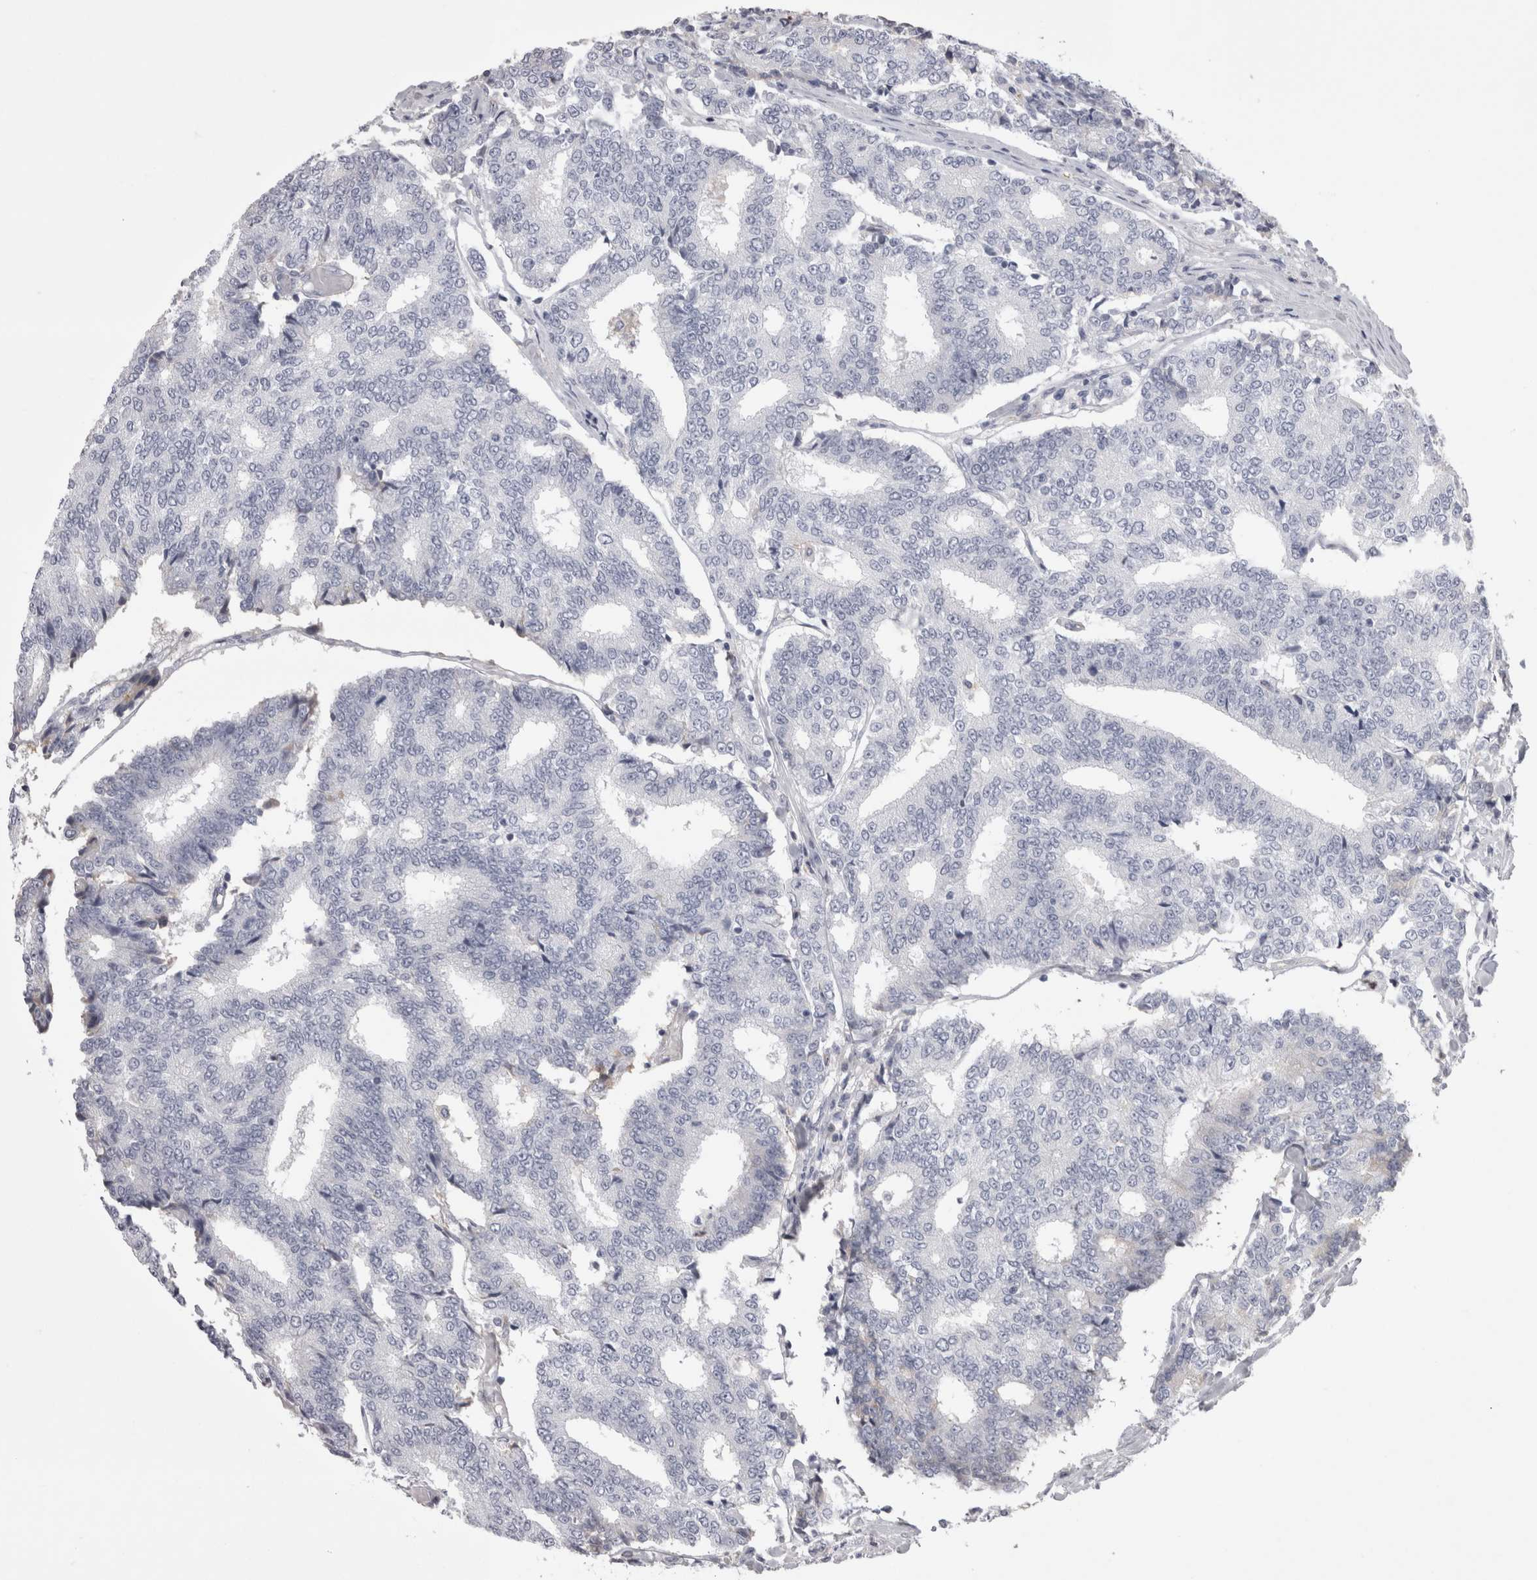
{"staining": {"intensity": "negative", "quantity": "none", "location": "none"}, "tissue": "prostate cancer", "cell_type": "Tumor cells", "image_type": "cancer", "snomed": [{"axis": "morphology", "description": "Normal tissue, NOS"}, {"axis": "morphology", "description": "Adenocarcinoma, High grade"}, {"axis": "topography", "description": "Prostate"}, {"axis": "topography", "description": "Seminal veicle"}], "caption": "Tumor cells are negative for protein expression in human prostate cancer (adenocarcinoma (high-grade)).", "gene": "SAA4", "patient": {"sex": "male", "age": 55}}